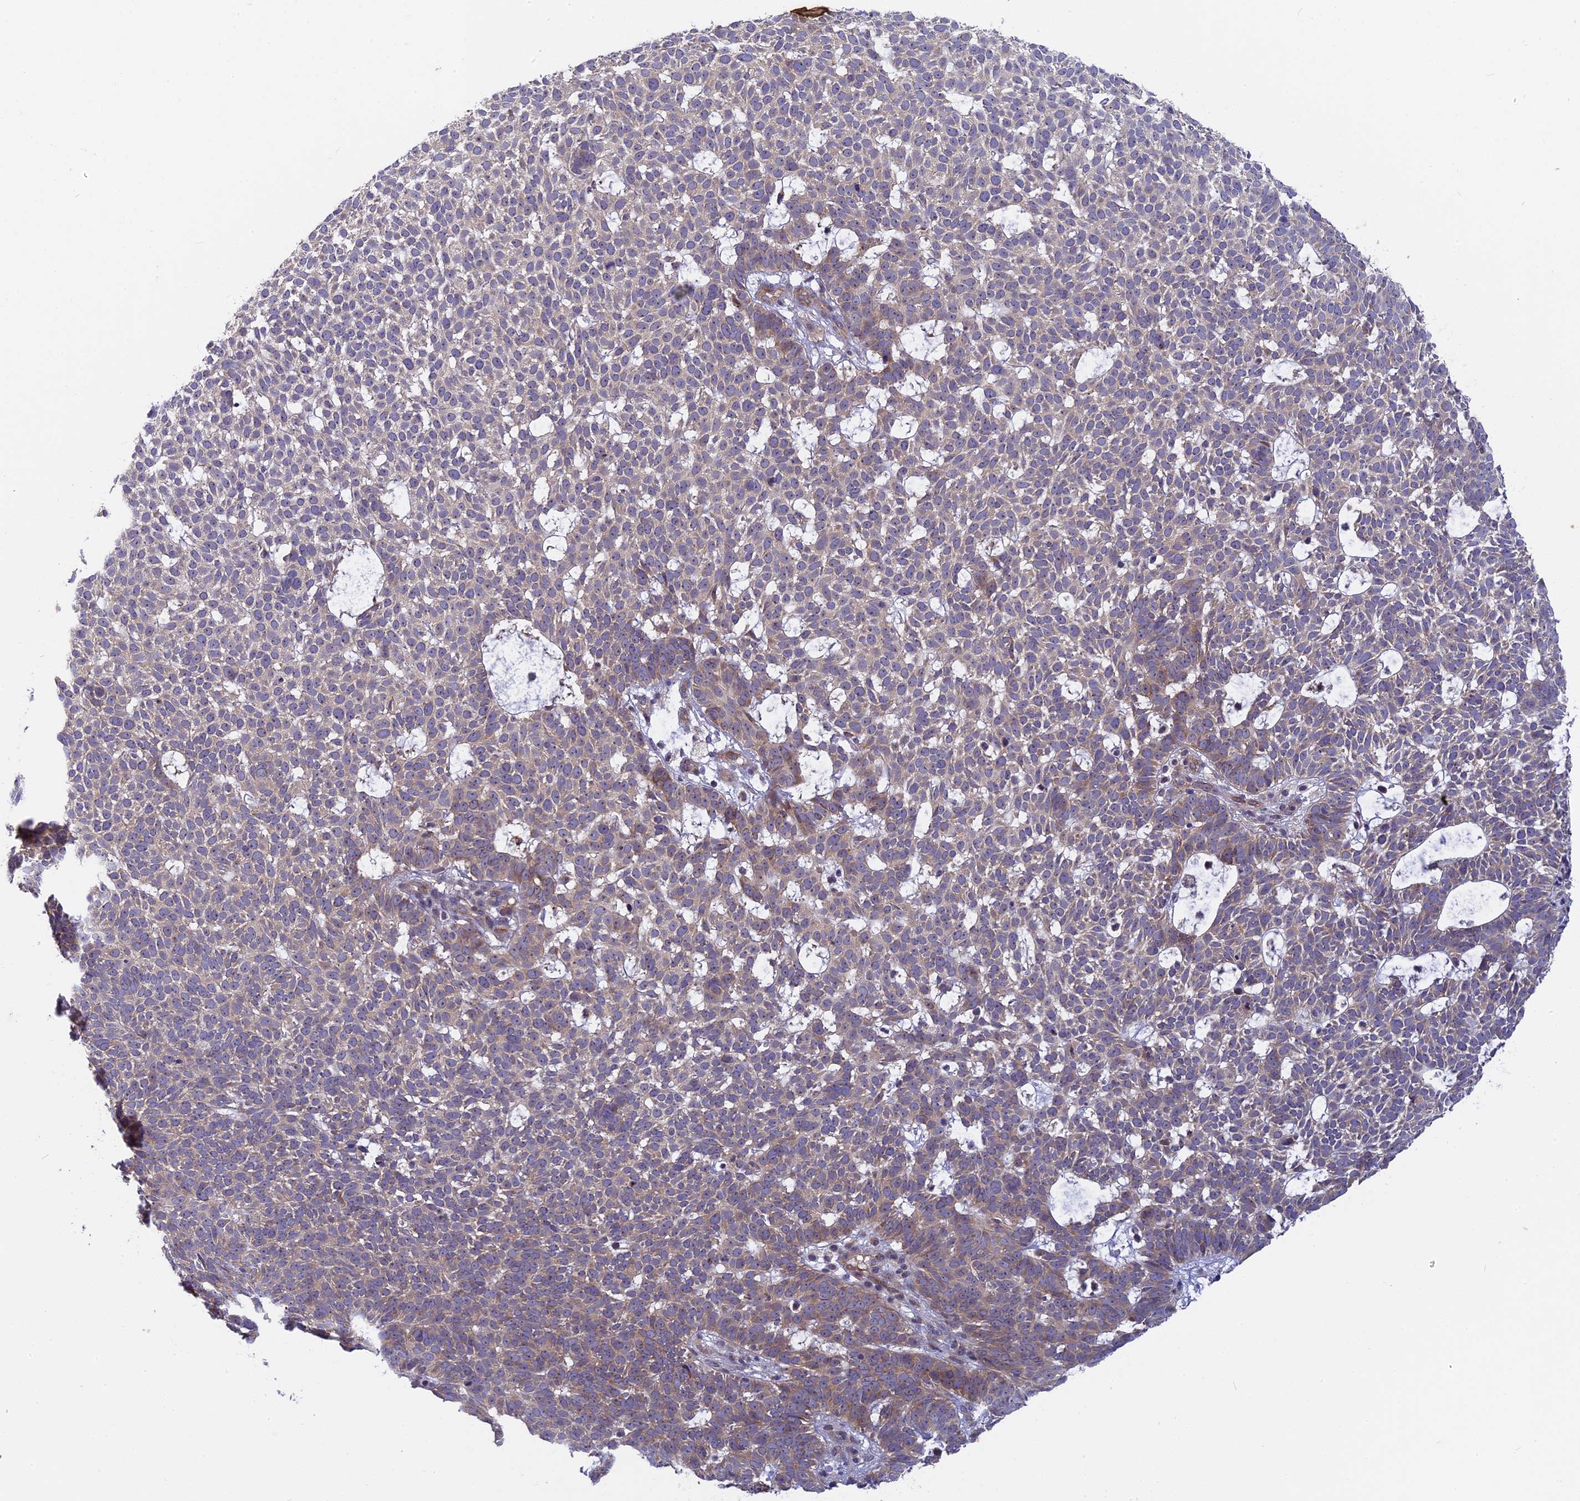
{"staining": {"intensity": "moderate", "quantity": "<25%", "location": "cytoplasmic/membranous"}, "tissue": "skin cancer", "cell_type": "Tumor cells", "image_type": "cancer", "snomed": [{"axis": "morphology", "description": "Basal cell carcinoma"}, {"axis": "topography", "description": "Skin"}], "caption": "There is low levels of moderate cytoplasmic/membranous positivity in tumor cells of skin cancer (basal cell carcinoma), as demonstrated by immunohistochemical staining (brown color).", "gene": "TENT4B", "patient": {"sex": "female", "age": 78}}